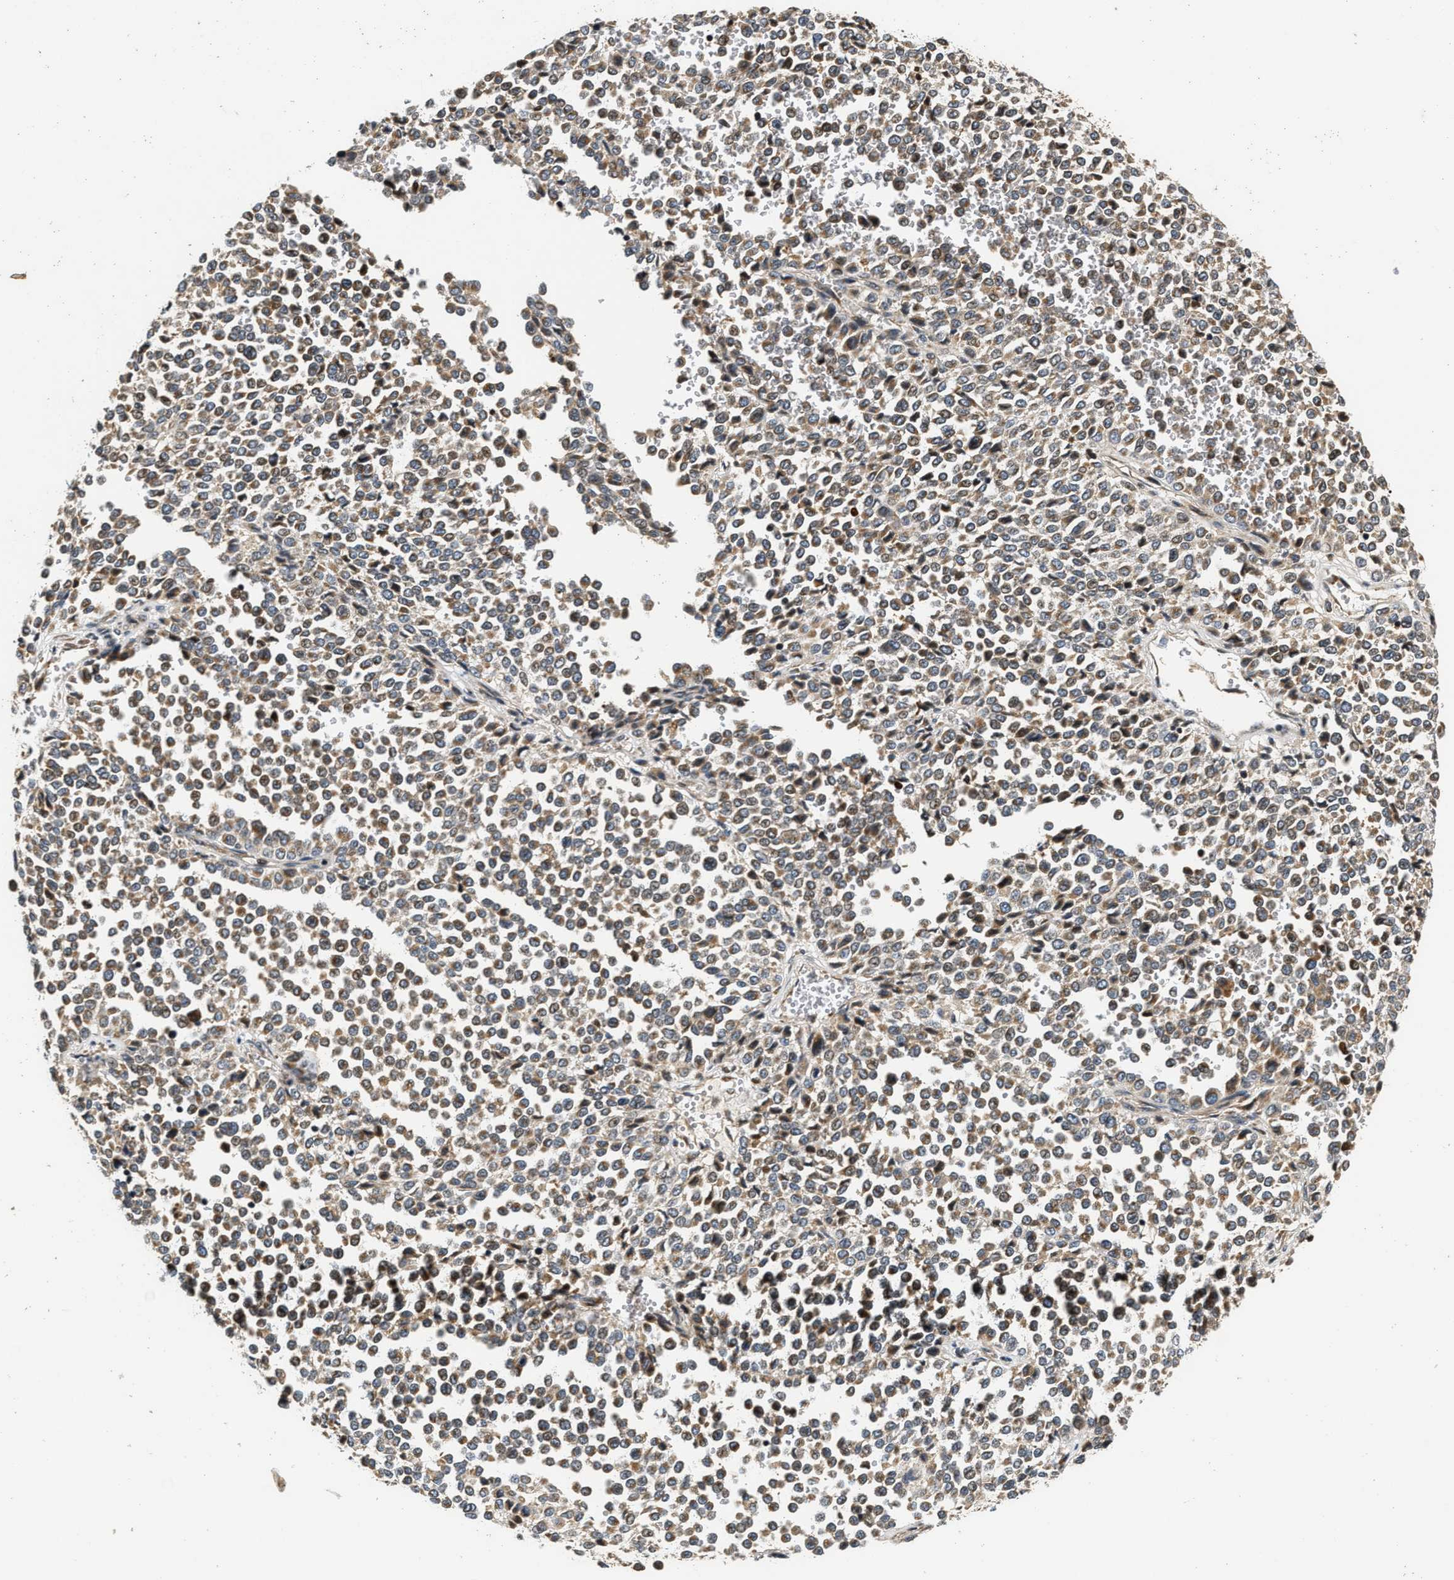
{"staining": {"intensity": "moderate", "quantity": ">75%", "location": "cytoplasmic/membranous"}, "tissue": "melanoma", "cell_type": "Tumor cells", "image_type": "cancer", "snomed": [{"axis": "morphology", "description": "Malignant melanoma, Metastatic site"}, {"axis": "topography", "description": "Pancreas"}], "caption": "Malignant melanoma (metastatic site) was stained to show a protein in brown. There is medium levels of moderate cytoplasmic/membranous staining in approximately >75% of tumor cells.", "gene": "EXTL2", "patient": {"sex": "female", "age": 30}}